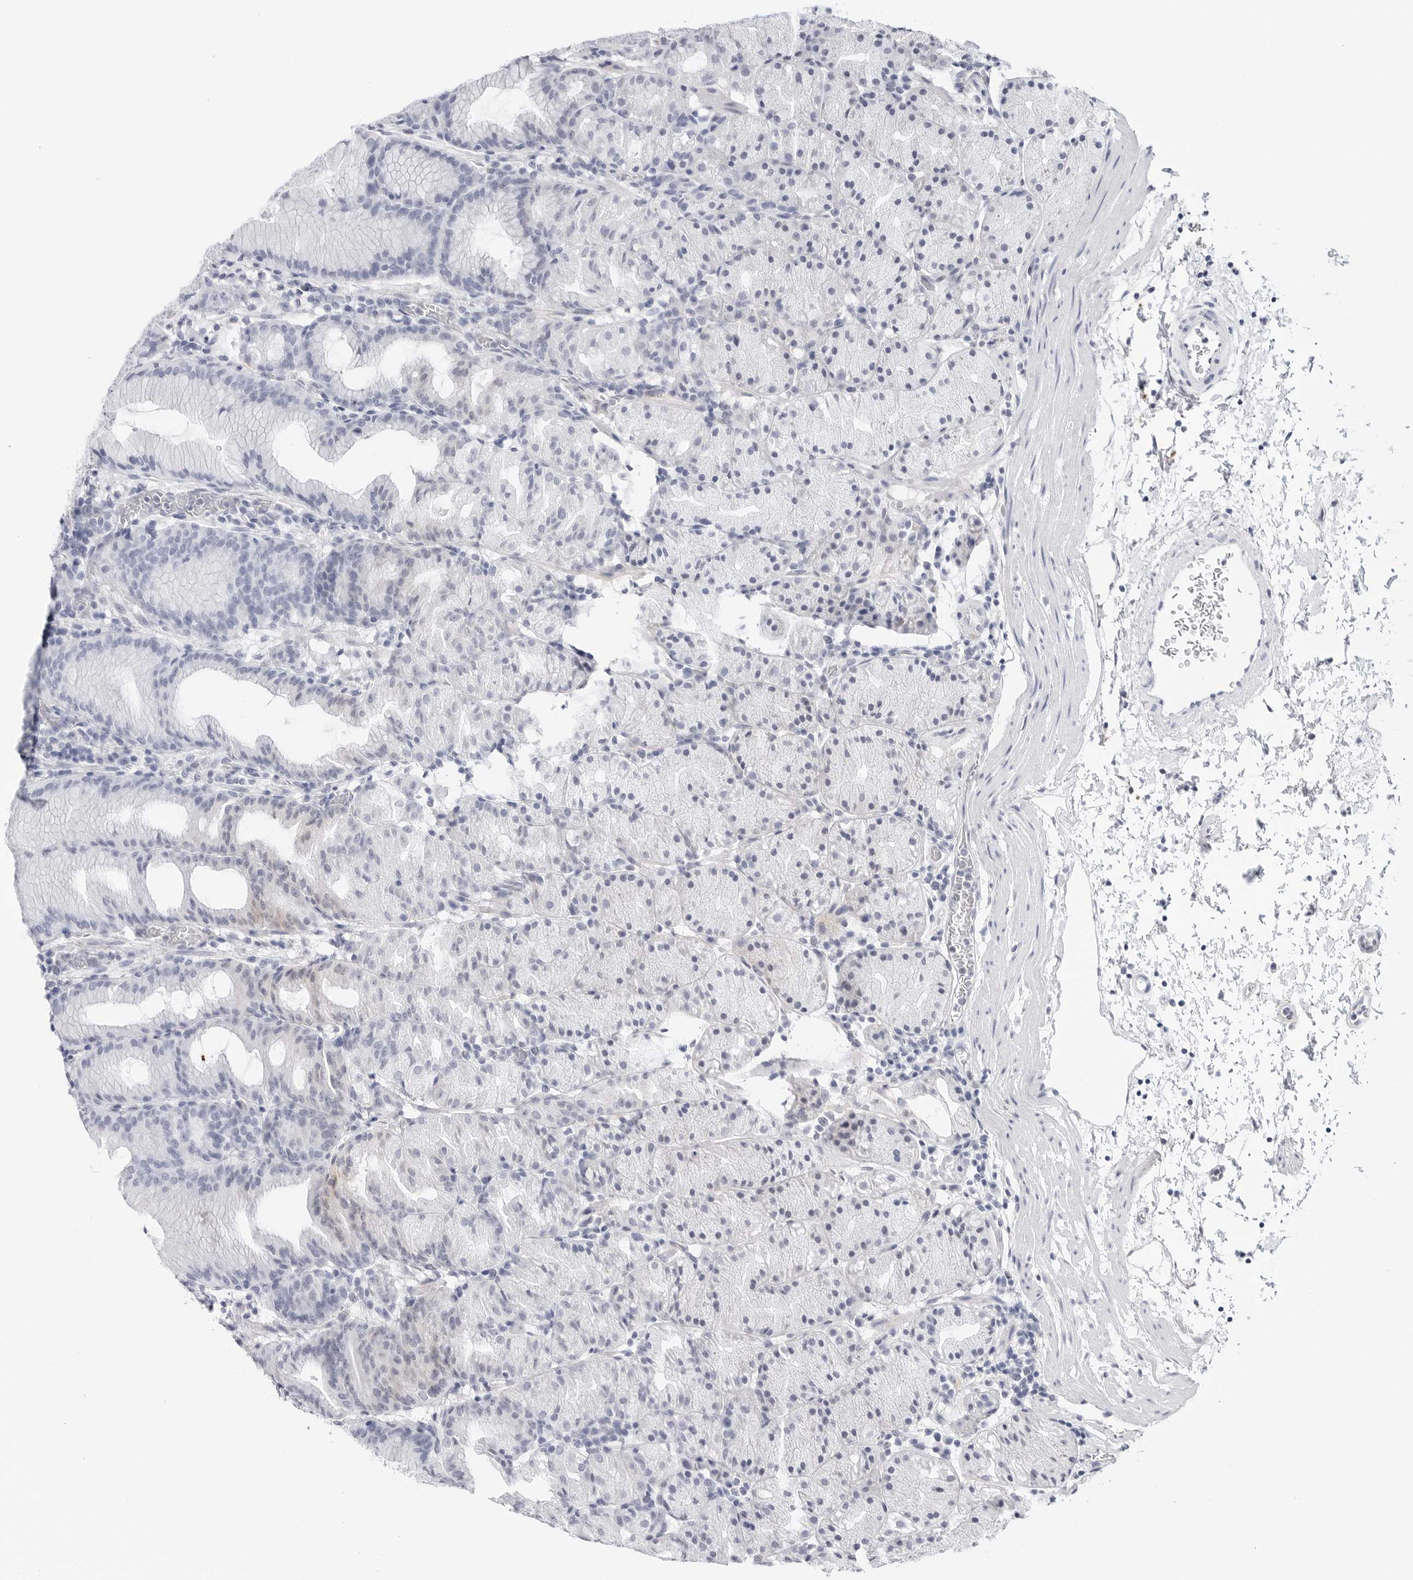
{"staining": {"intensity": "negative", "quantity": "none", "location": "none"}, "tissue": "stomach", "cell_type": "Glandular cells", "image_type": "normal", "snomed": [{"axis": "morphology", "description": "Normal tissue, NOS"}, {"axis": "topography", "description": "Stomach, upper"}], "caption": "Human stomach stained for a protein using immunohistochemistry shows no positivity in glandular cells.", "gene": "SLC19A1", "patient": {"sex": "male", "age": 48}}